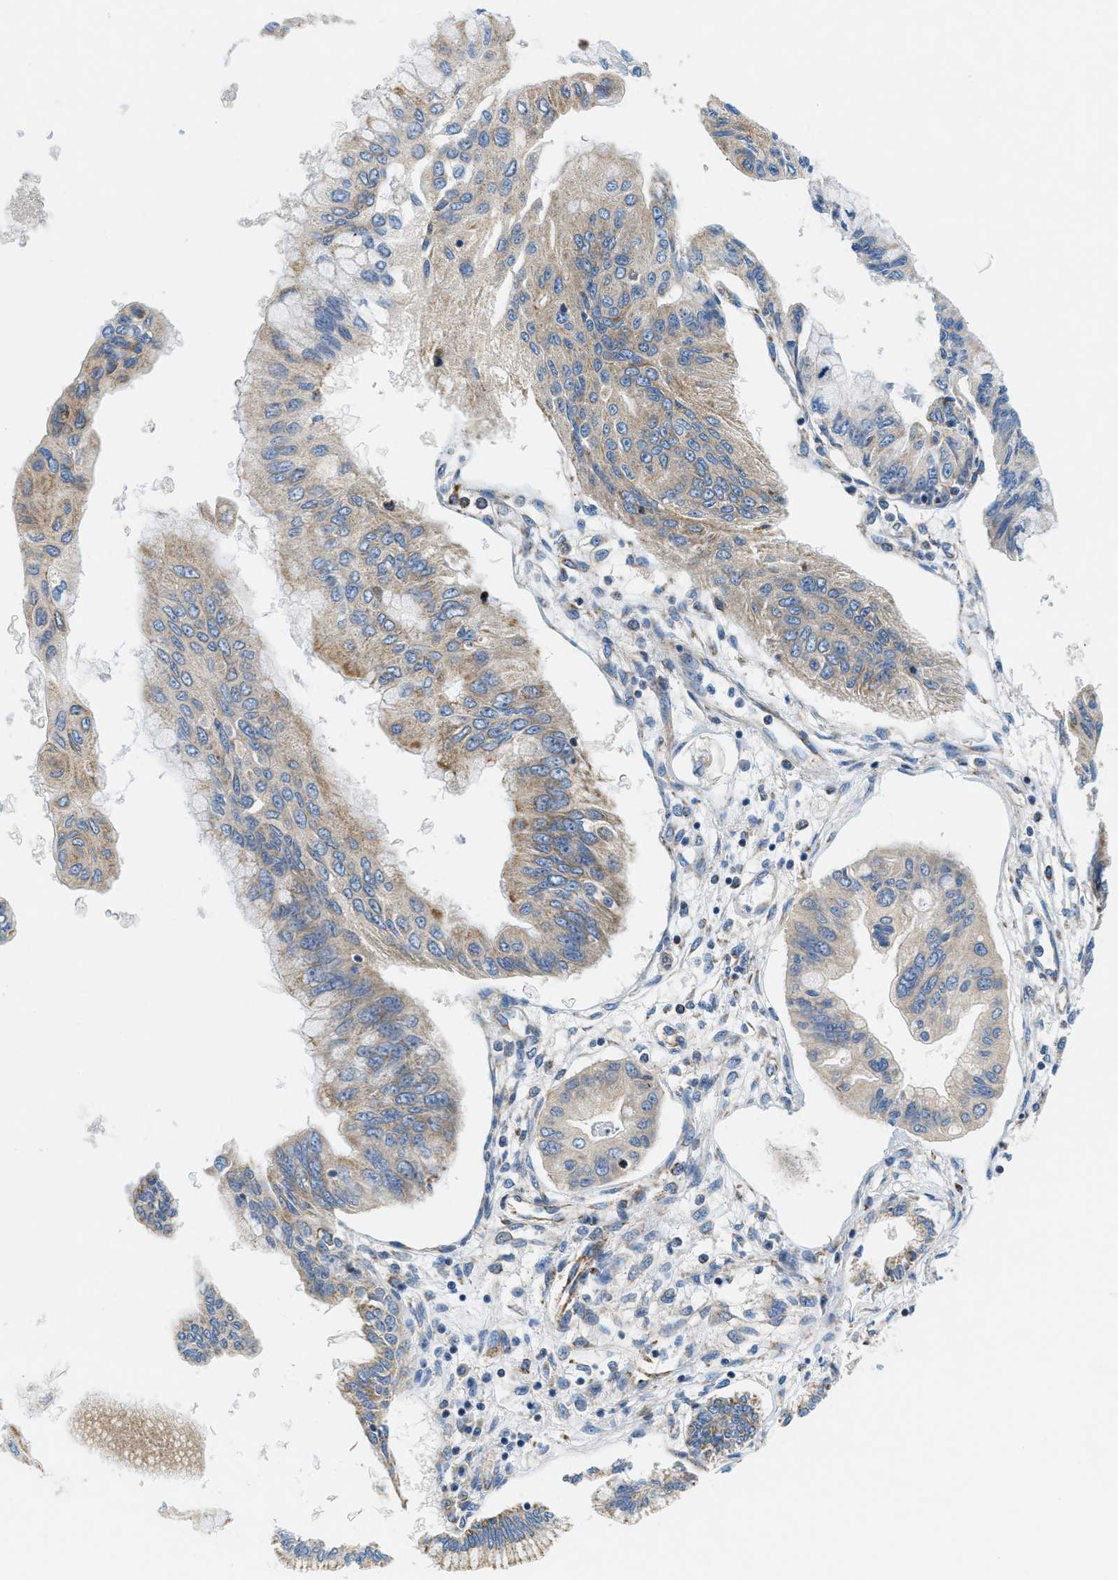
{"staining": {"intensity": "weak", "quantity": "25%-75%", "location": "cytoplasmic/membranous"}, "tissue": "pancreatic cancer", "cell_type": "Tumor cells", "image_type": "cancer", "snomed": [{"axis": "morphology", "description": "Adenocarcinoma, NOS"}, {"axis": "topography", "description": "Pancreas"}], "caption": "Protein expression analysis of pancreatic cancer shows weak cytoplasmic/membranous positivity in approximately 25%-75% of tumor cells. The staining was performed using DAB to visualize the protein expression in brown, while the nuclei were stained in blue with hematoxylin (Magnification: 20x).", "gene": "SAMD4B", "patient": {"sex": "female", "age": 77}}